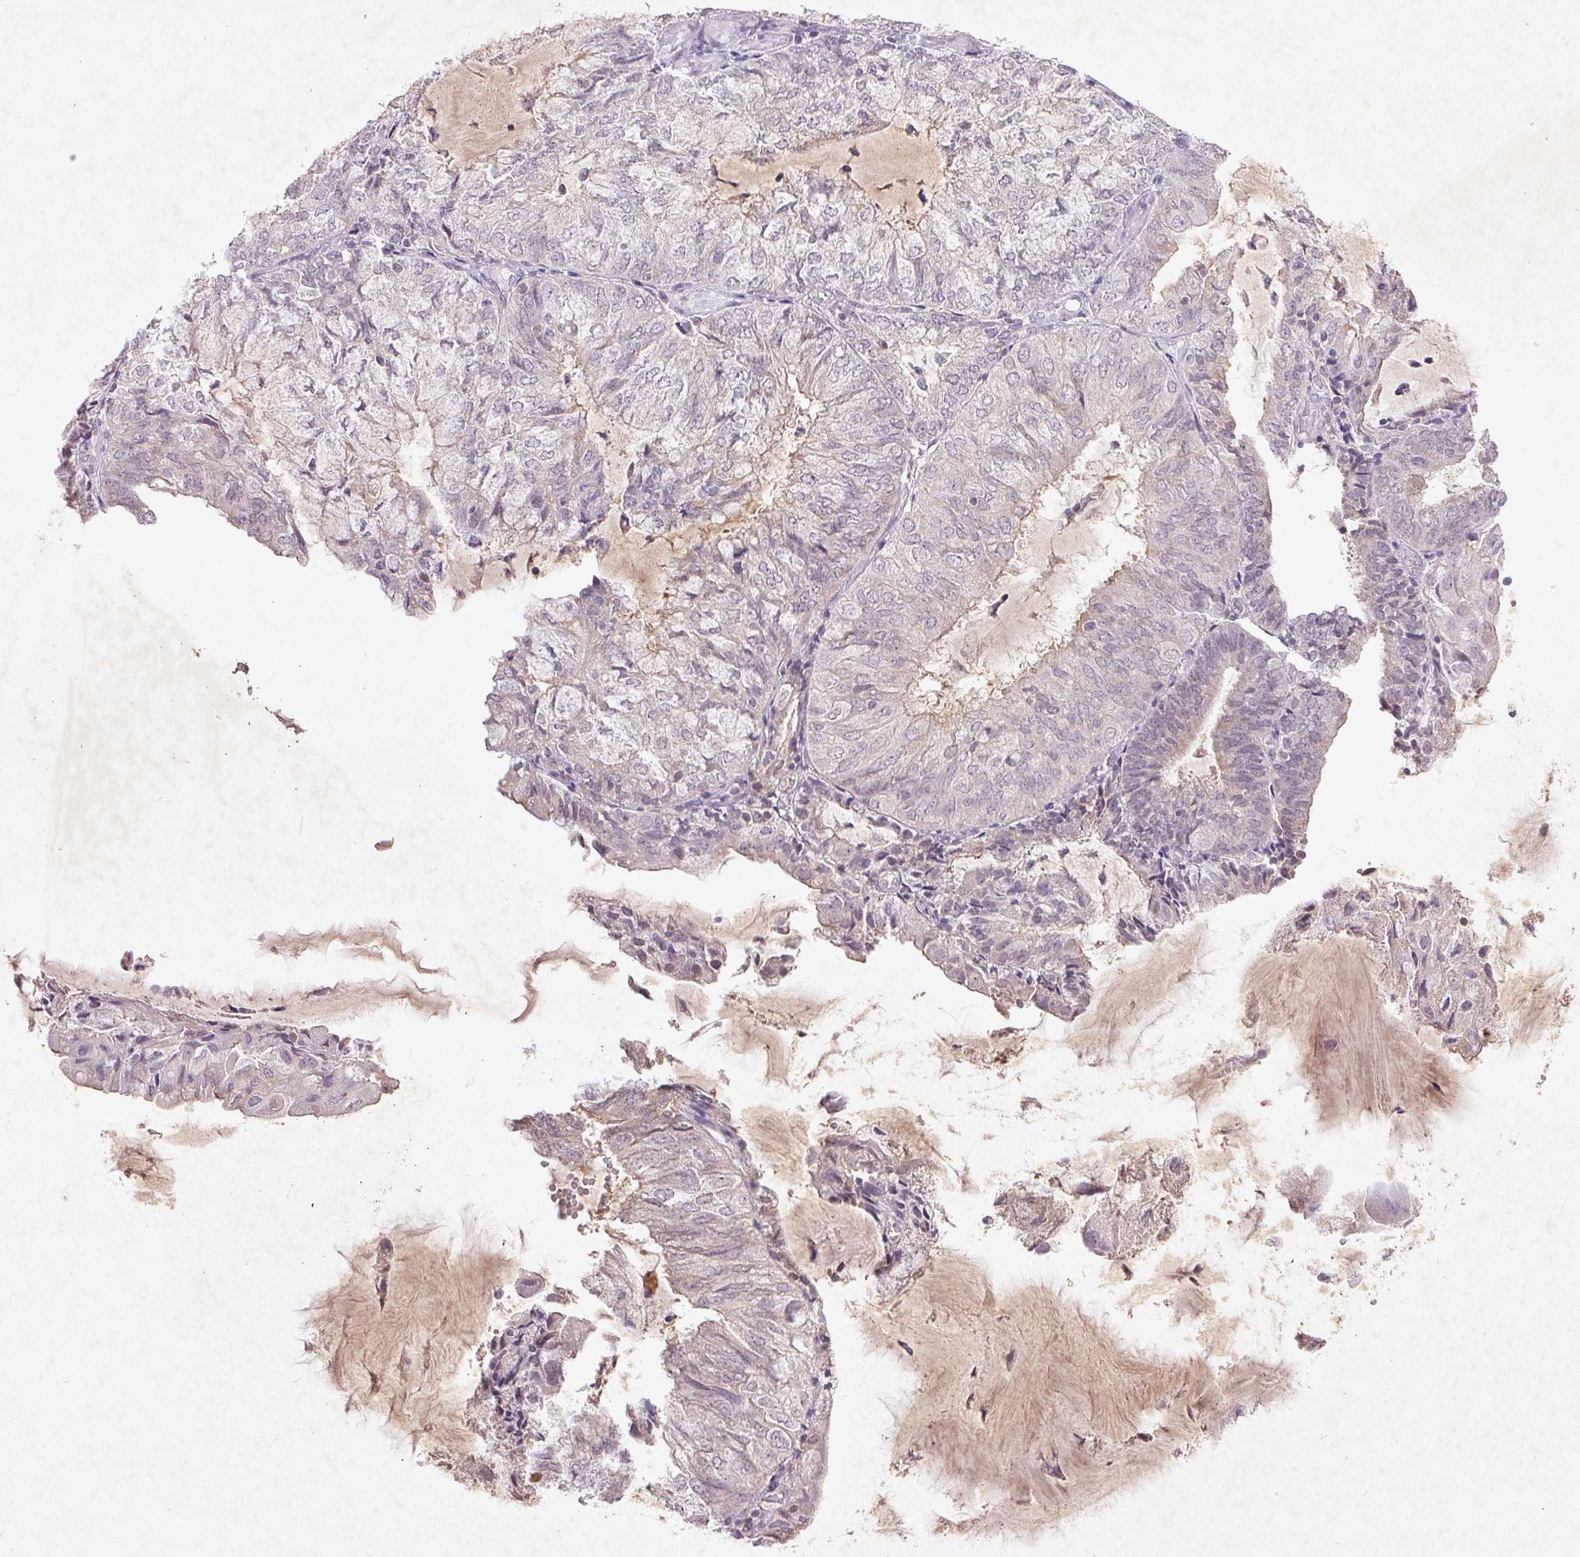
{"staining": {"intensity": "negative", "quantity": "none", "location": "none"}, "tissue": "endometrial cancer", "cell_type": "Tumor cells", "image_type": "cancer", "snomed": [{"axis": "morphology", "description": "Adenocarcinoma, NOS"}, {"axis": "topography", "description": "Endometrium"}], "caption": "Endometrial cancer stained for a protein using IHC exhibits no positivity tumor cells.", "gene": "FAM168B", "patient": {"sex": "female", "age": 81}}